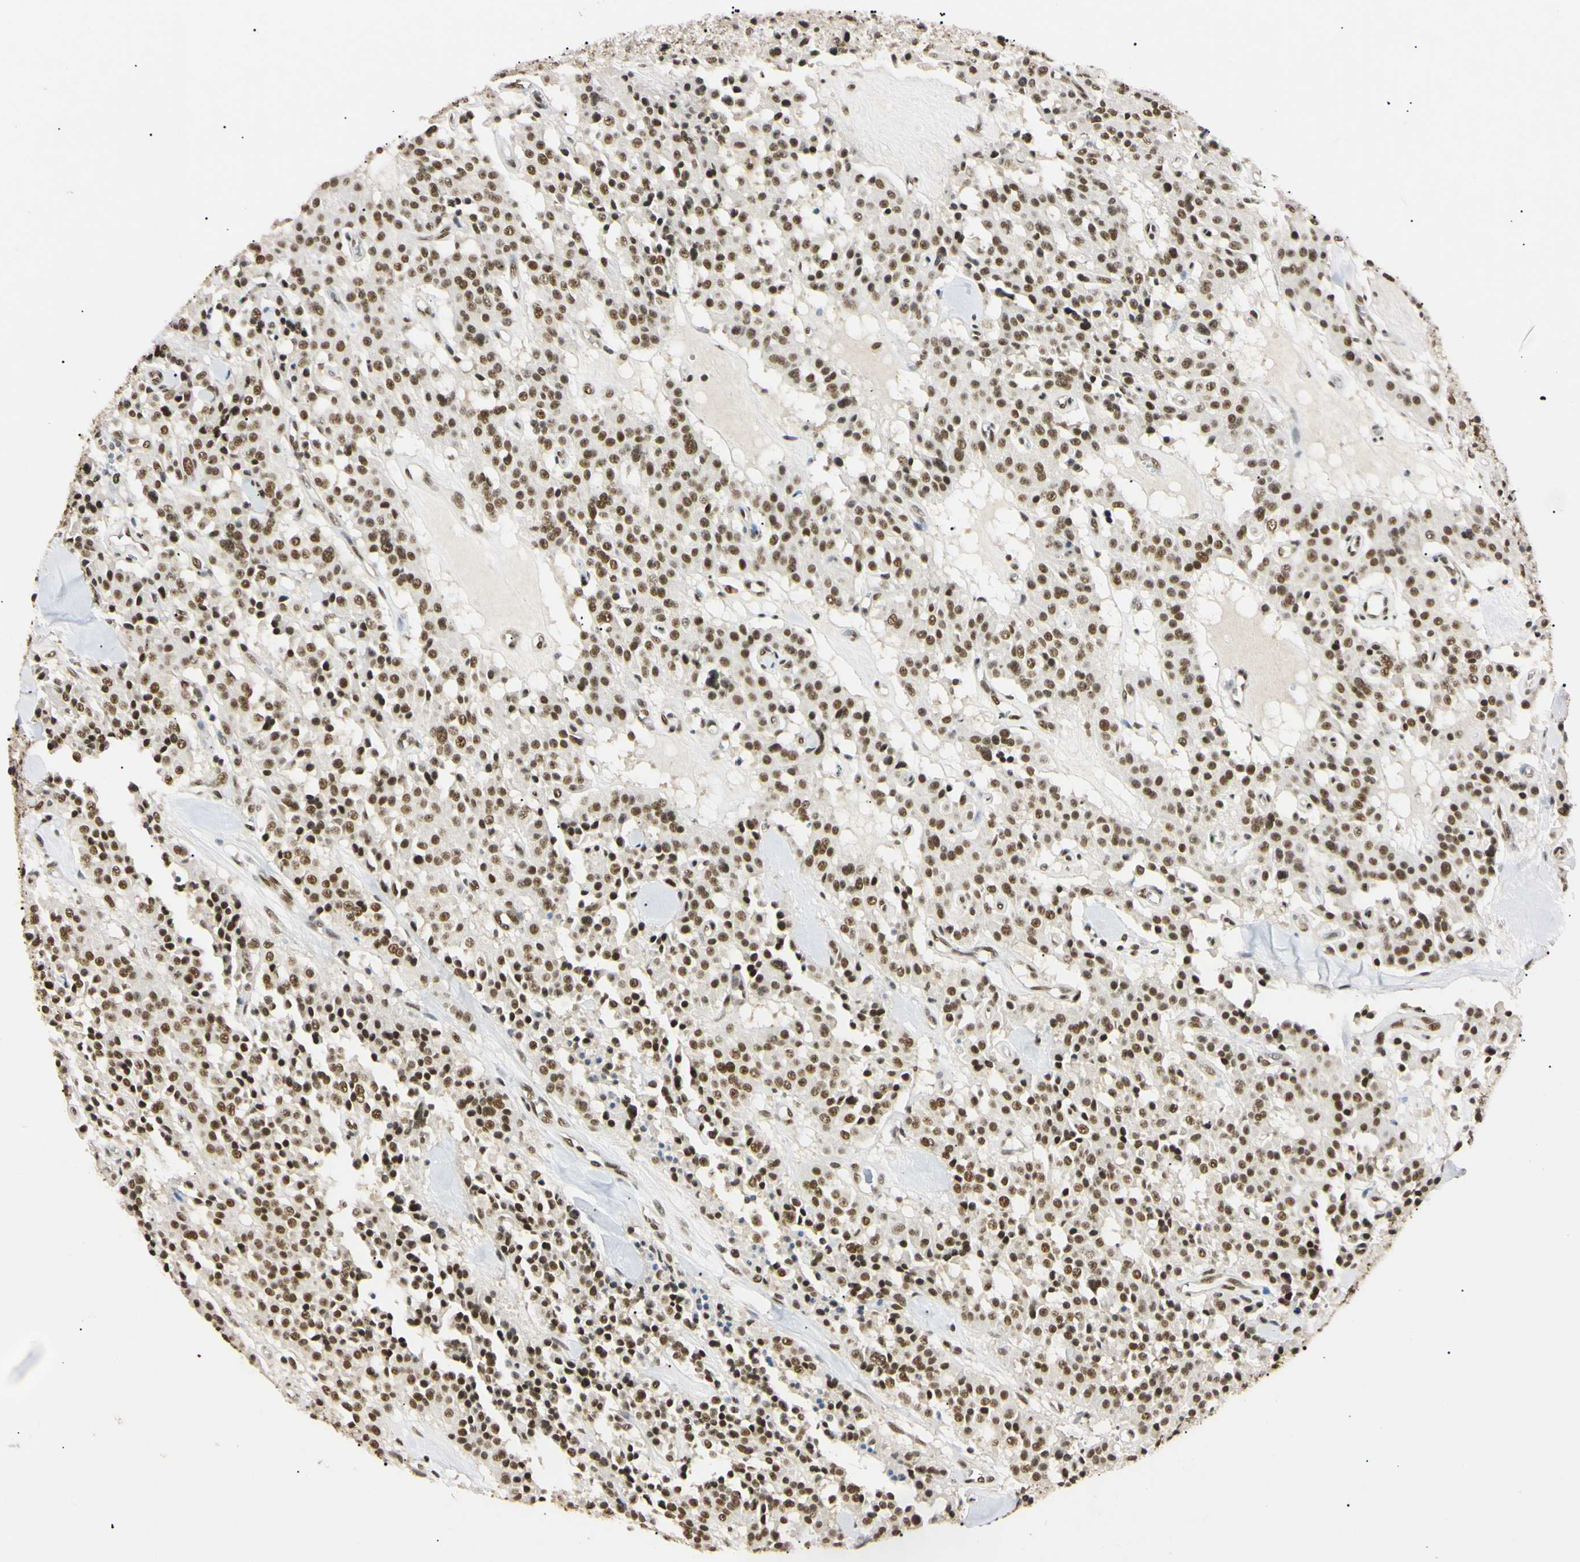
{"staining": {"intensity": "strong", "quantity": ">75%", "location": "nuclear"}, "tissue": "carcinoid", "cell_type": "Tumor cells", "image_type": "cancer", "snomed": [{"axis": "morphology", "description": "Carcinoid, malignant, NOS"}, {"axis": "topography", "description": "Lung"}], "caption": "An immunohistochemistry (IHC) histopathology image of tumor tissue is shown. Protein staining in brown highlights strong nuclear positivity in malignant carcinoid within tumor cells.", "gene": "SMARCA5", "patient": {"sex": "male", "age": 30}}